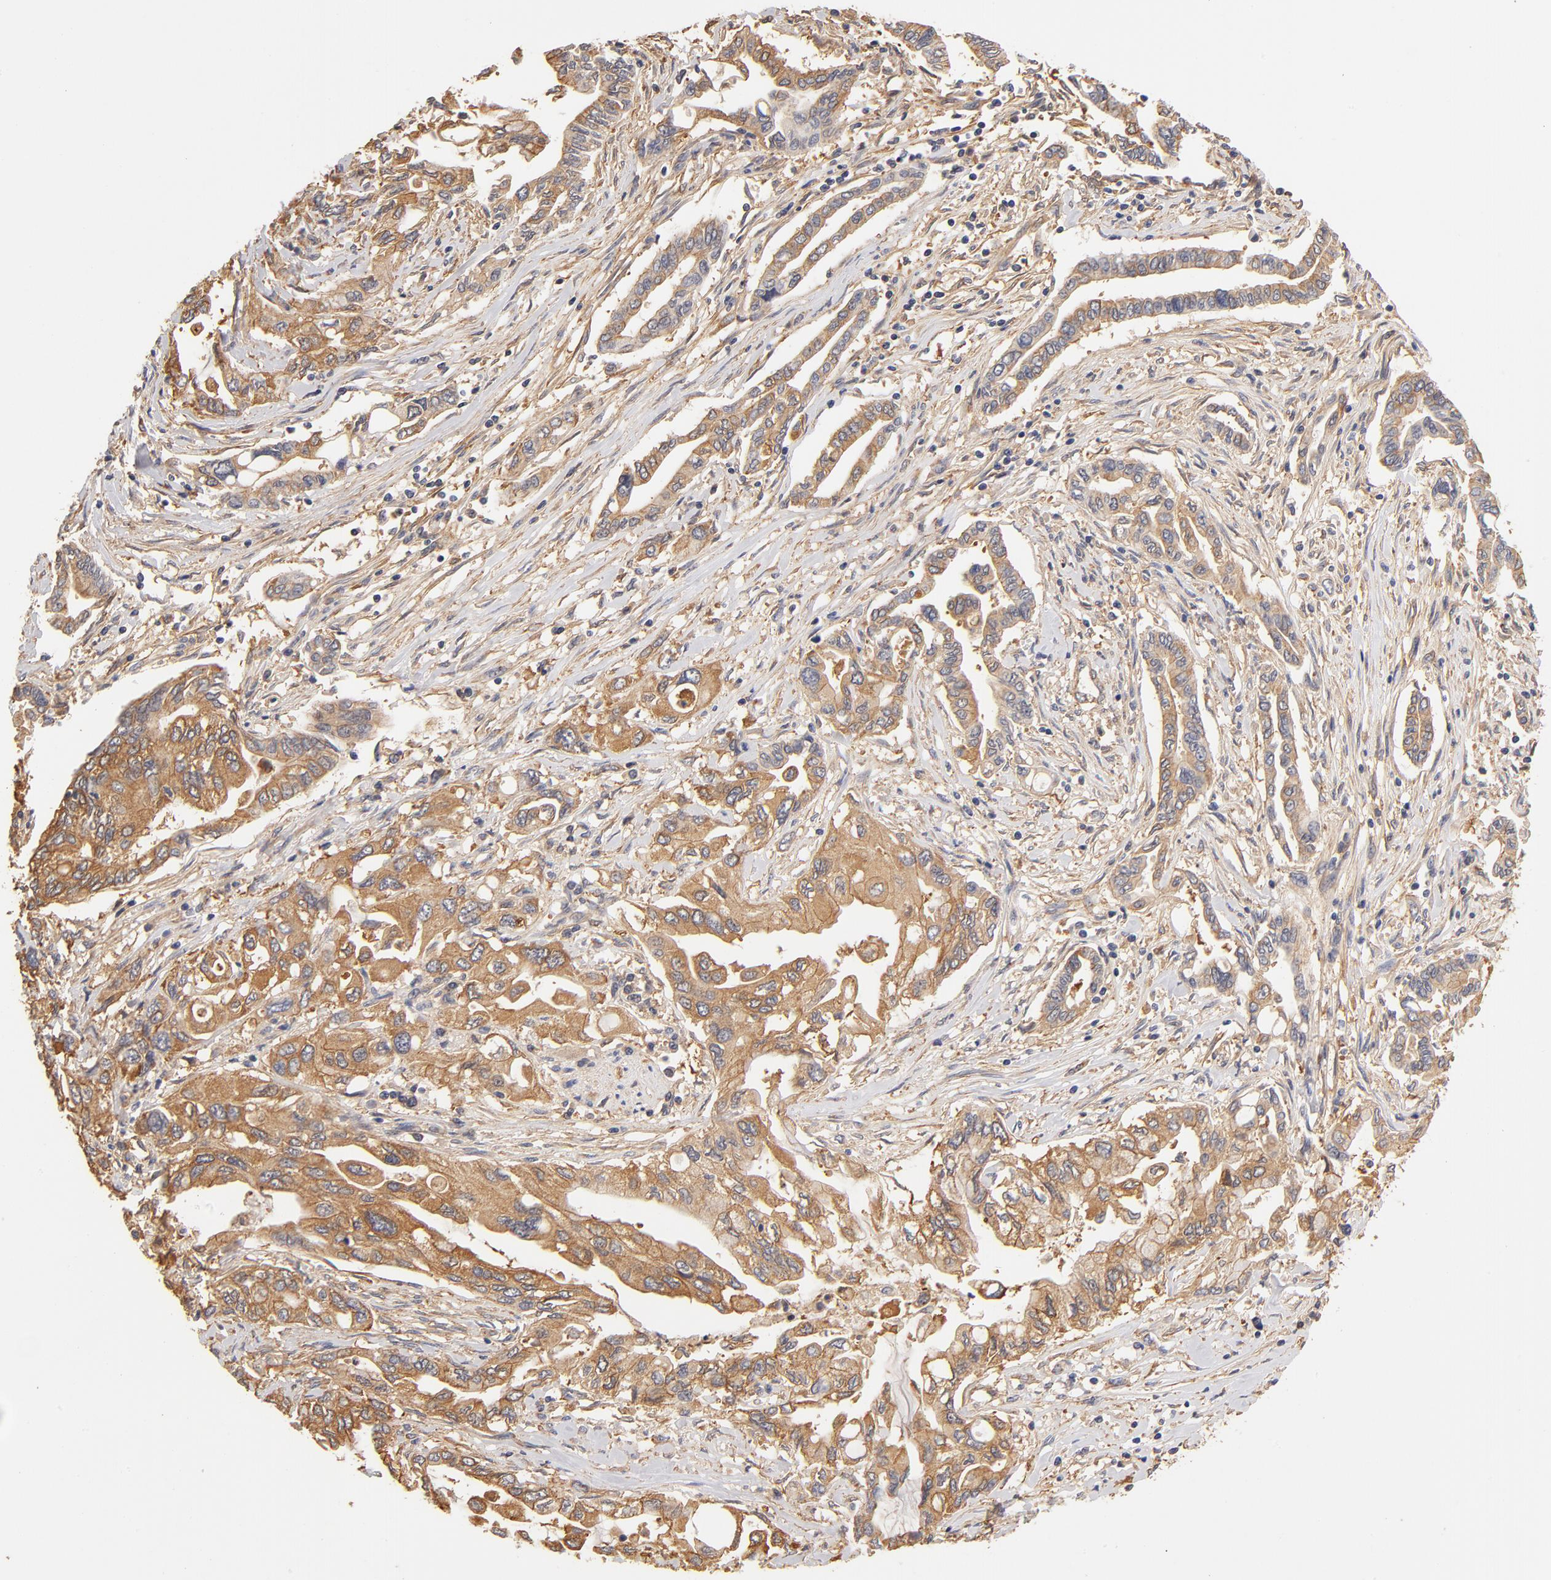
{"staining": {"intensity": "moderate", "quantity": "25%-75%", "location": "cytoplasmic/membranous"}, "tissue": "pancreatic cancer", "cell_type": "Tumor cells", "image_type": "cancer", "snomed": [{"axis": "morphology", "description": "Adenocarcinoma, NOS"}, {"axis": "topography", "description": "Pancreas"}], "caption": "Immunohistochemical staining of human pancreatic cancer exhibits moderate cytoplasmic/membranous protein staining in approximately 25%-75% of tumor cells. (Stains: DAB (3,3'-diaminobenzidine) in brown, nuclei in blue, Microscopy: brightfield microscopy at high magnification).", "gene": "FCMR", "patient": {"sex": "female", "age": 57}}